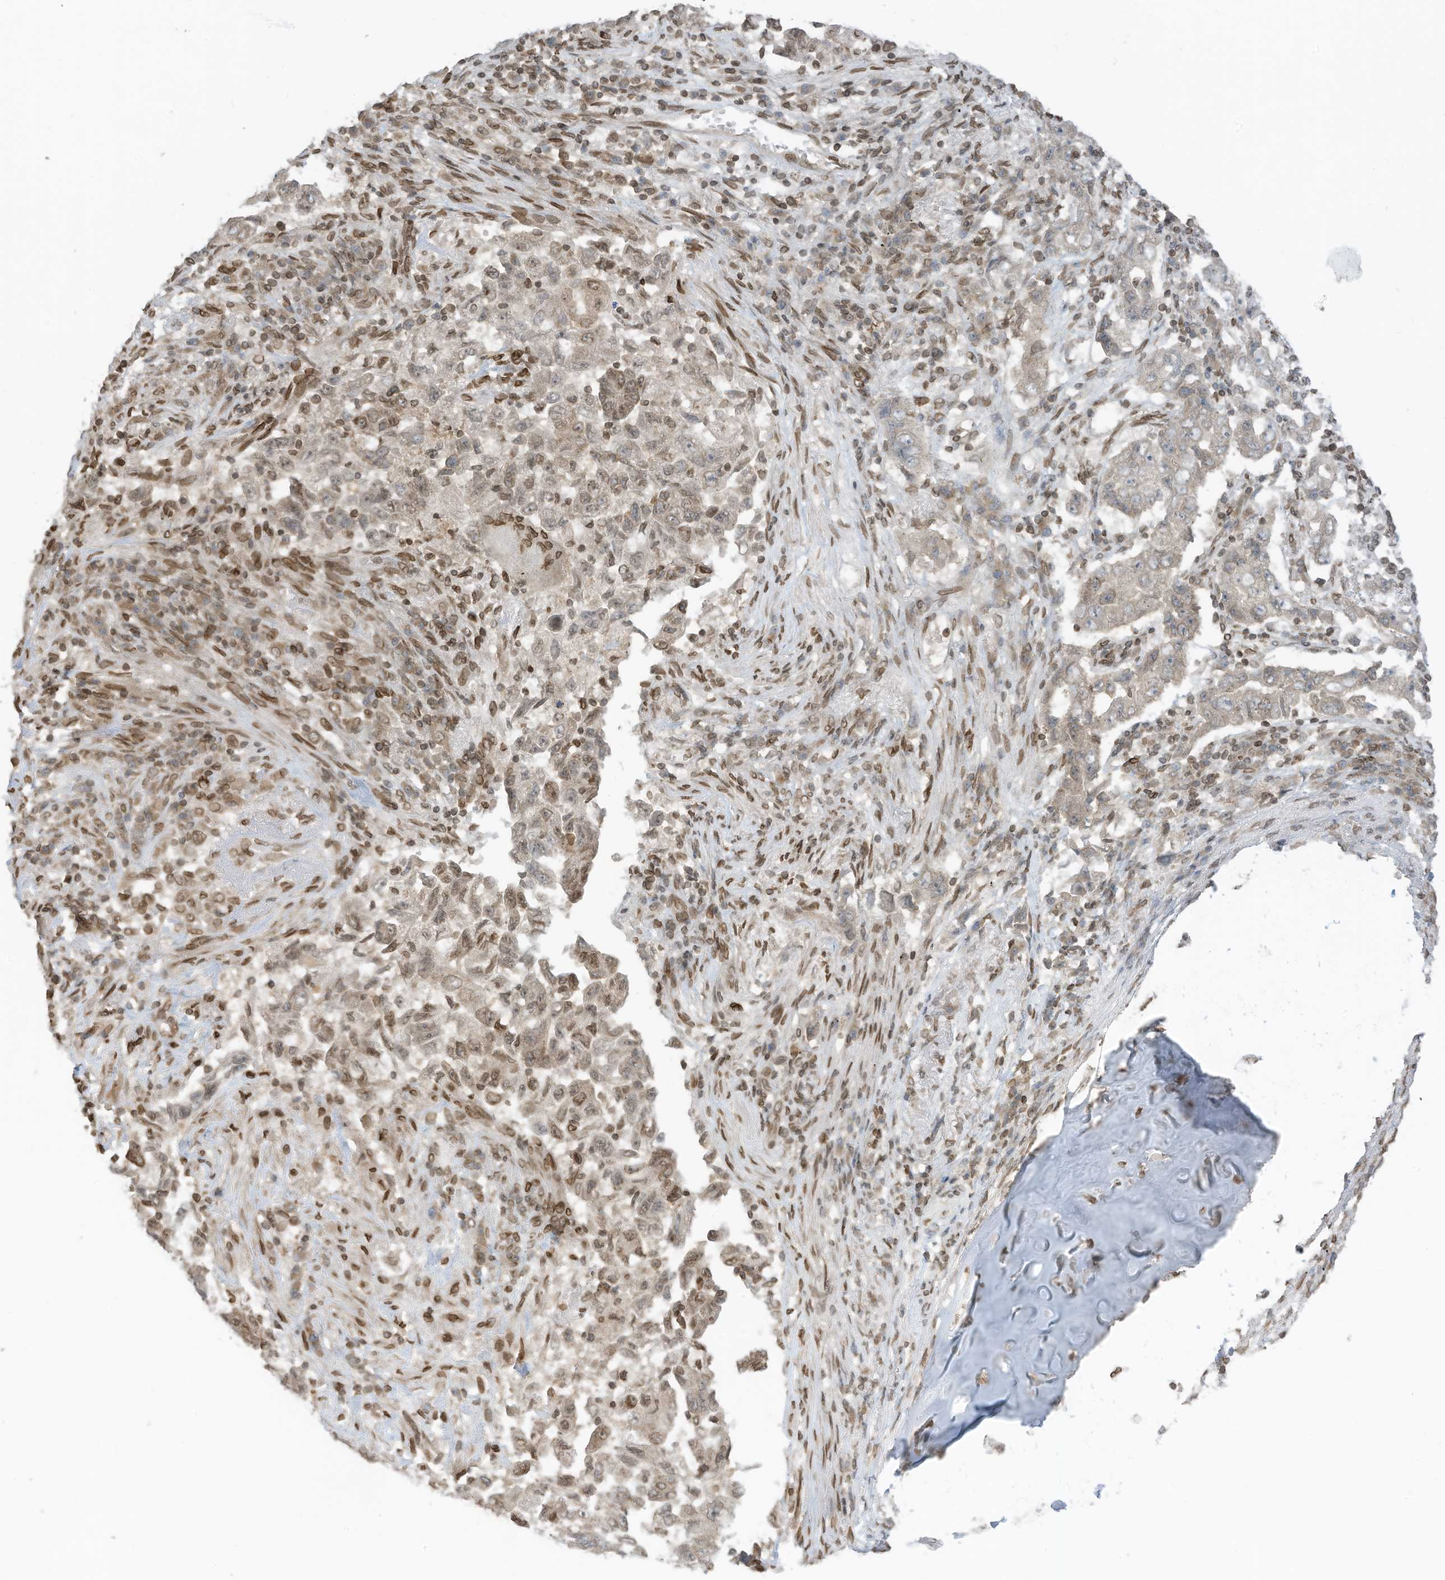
{"staining": {"intensity": "moderate", "quantity": "<25%", "location": "cytoplasmic/membranous,nuclear"}, "tissue": "lung cancer", "cell_type": "Tumor cells", "image_type": "cancer", "snomed": [{"axis": "morphology", "description": "Adenocarcinoma, NOS"}, {"axis": "topography", "description": "Lung"}], "caption": "A low amount of moderate cytoplasmic/membranous and nuclear expression is appreciated in about <25% of tumor cells in lung adenocarcinoma tissue. (Stains: DAB in brown, nuclei in blue, Microscopy: brightfield microscopy at high magnification).", "gene": "RABL3", "patient": {"sex": "female", "age": 51}}